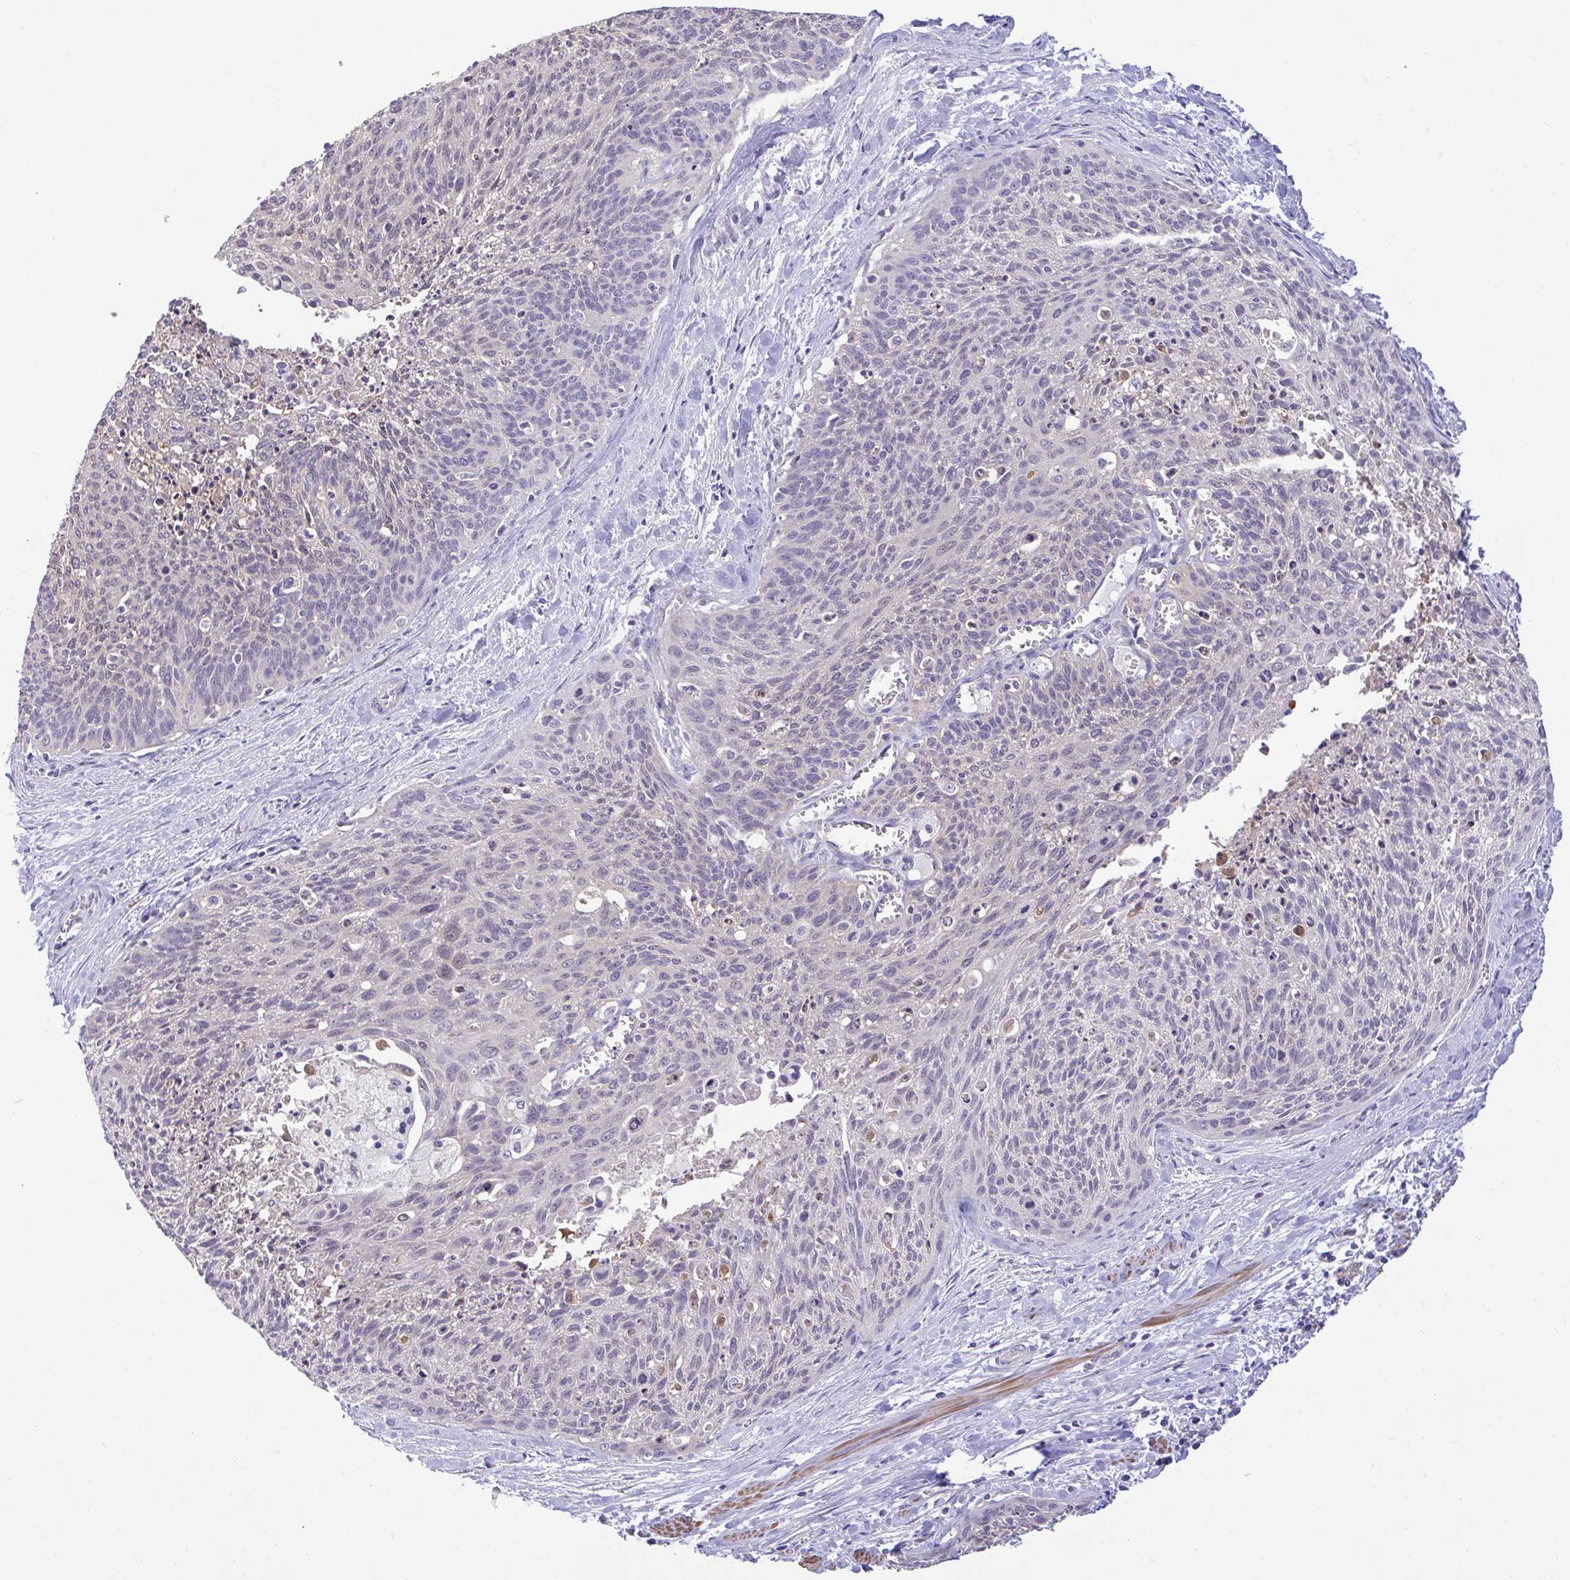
{"staining": {"intensity": "negative", "quantity": "none", "location": "none"}, "tissue": "cervical cancer", "cell_type": "Tumor cells", "image_type": "cancer", "snomed": [{"axis": "morphology", "description": "Squamous cell carcinoma, NOS"}, {"axis": "topography", "description": "Cervix"}], "caption": "High magnification brightfield microscopy of squamous cell carcinoma (cervical) stained with DAB (brown) and counterstained with hematoxylin (blue): tumor cells show no significant staining.", "gene": "SARS2", "patient": {"sex": "female", "age": 55}}